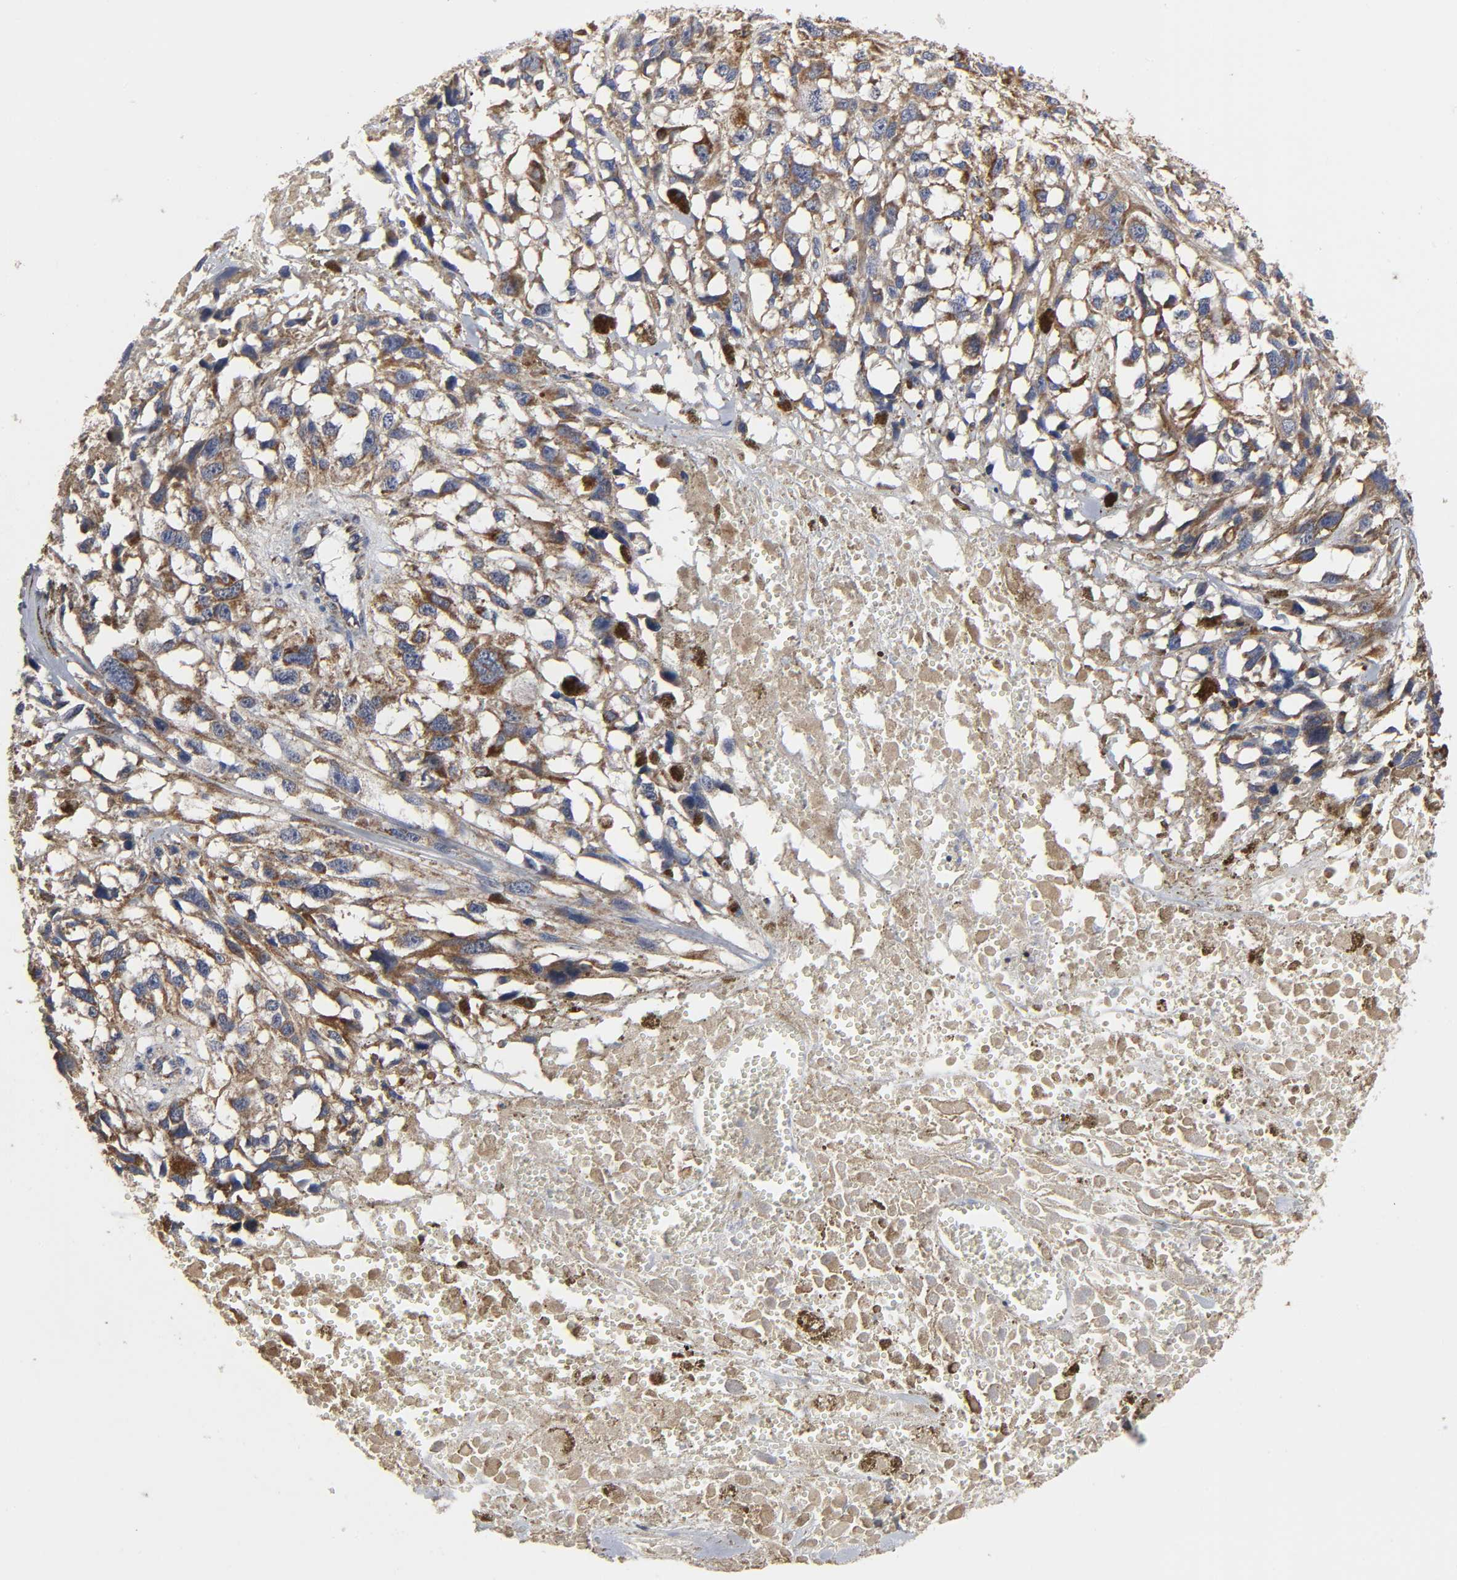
{"staining": {"intensity": "moderate", "quantity": ">75%", "location": "cytoplasmic/membranous"}, "tissue": "melanoma", "cell_type": "Tumor cells", "image_type": "cancer", "snomed": [{"axis": "morphology", "description": "Malignant melanoma, Metastatic site"}, {"axis": "topography", "description": "Lymph node"}], "caption": "Tumor cells exhibit moderate cytoplasmic/membranous staining in approximately >75% of cells in malignant melanoma (metastatic site).", "gene": "COX6B1", "patient": {"sex": "male", "age": 59}}